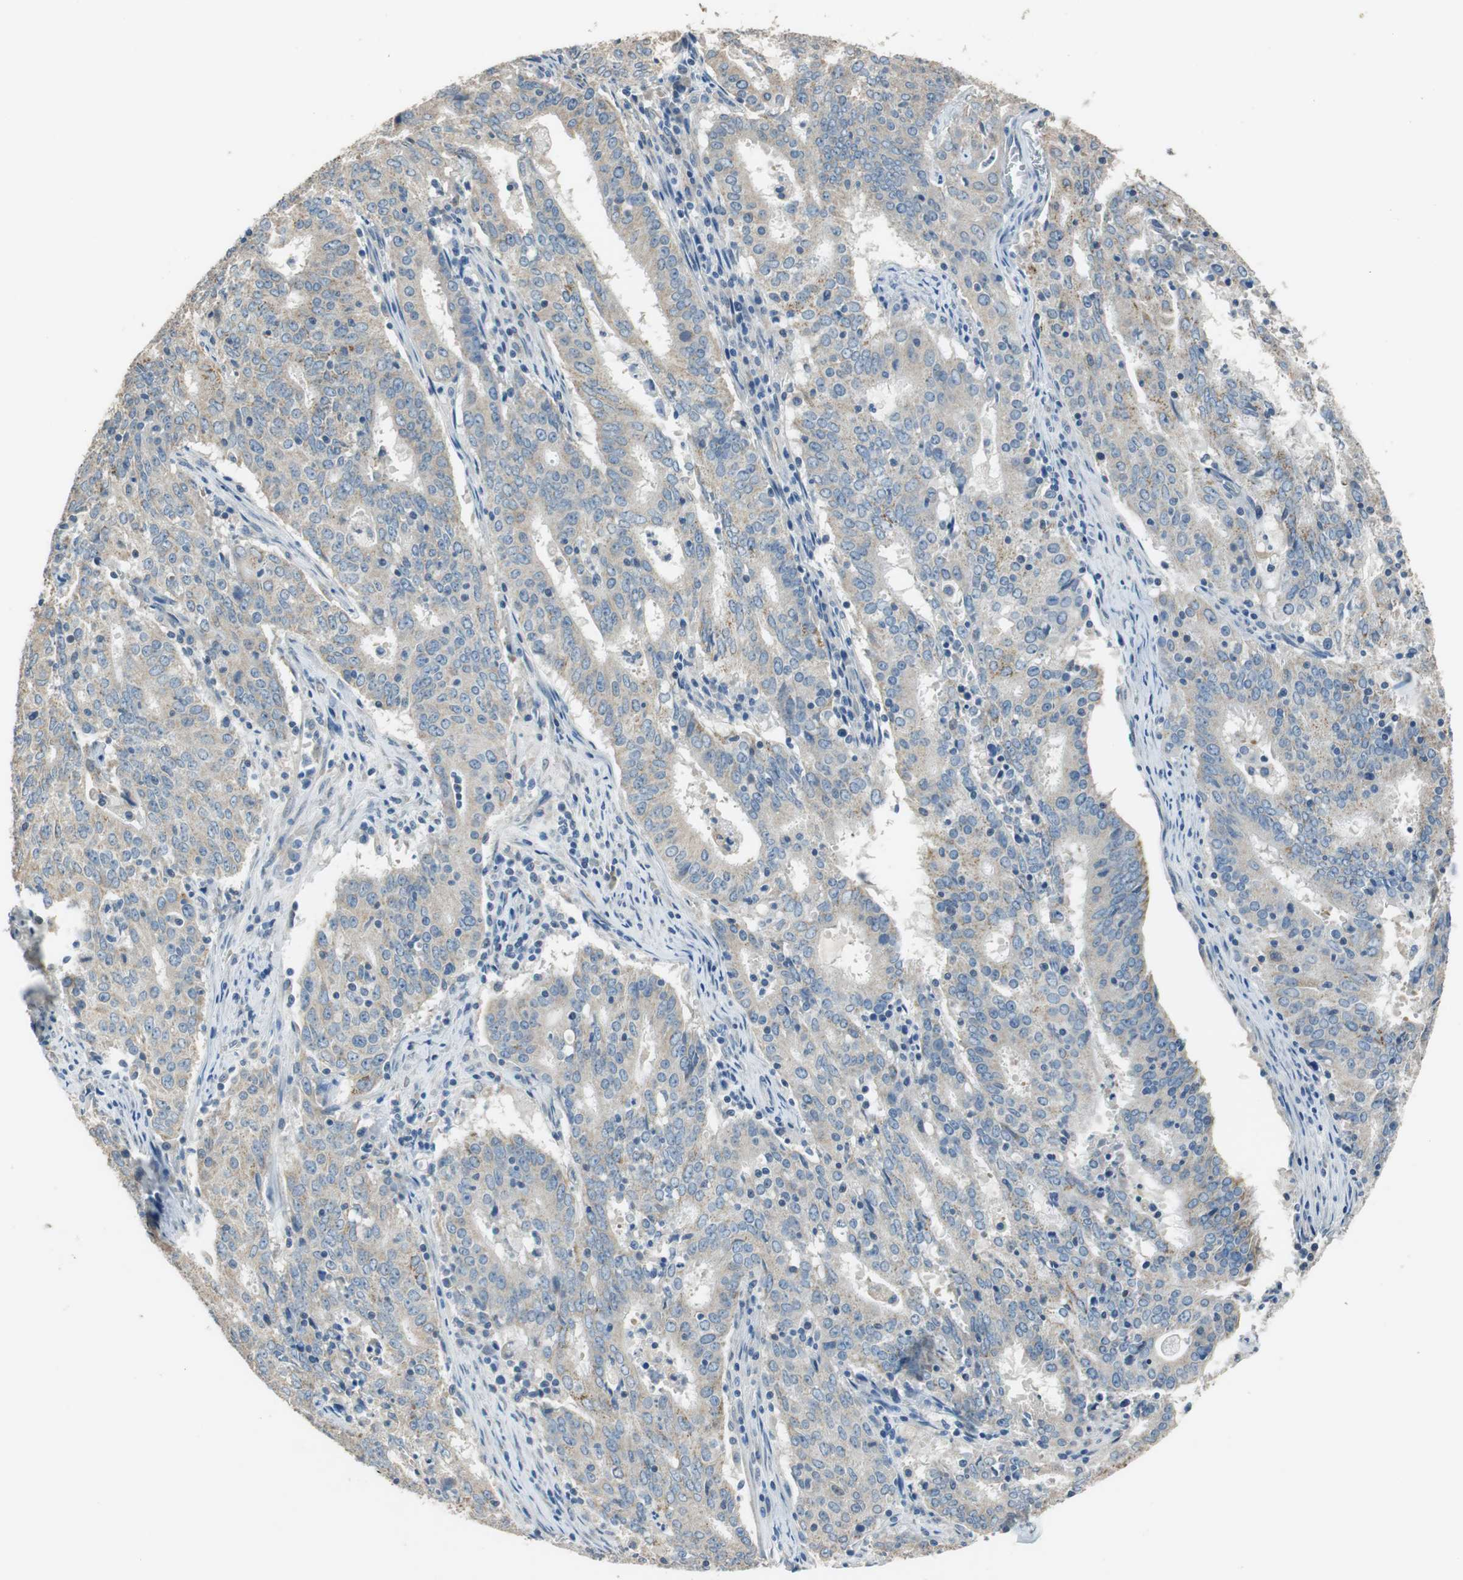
{"staining": {"intensity": "moderate", "quantity": "<25%", "location": "cytoplasmic/membranous"}, "tissue": "cervical cancer", "cell_type": "Tumor cells", "image_type": "cancer", "snomed": [{"axis": "morphology", "description": "Adenocarcinoma, NOS"}, {"axis": "topography", "description": "Cervix"}], "caption": "Moderate cytoplasmic/membranous staining is identified in about <25% of tumor cells in cervical cancer.", "gene": "ALDH4A1", "patient": {"sex": "female", "age": 44}}